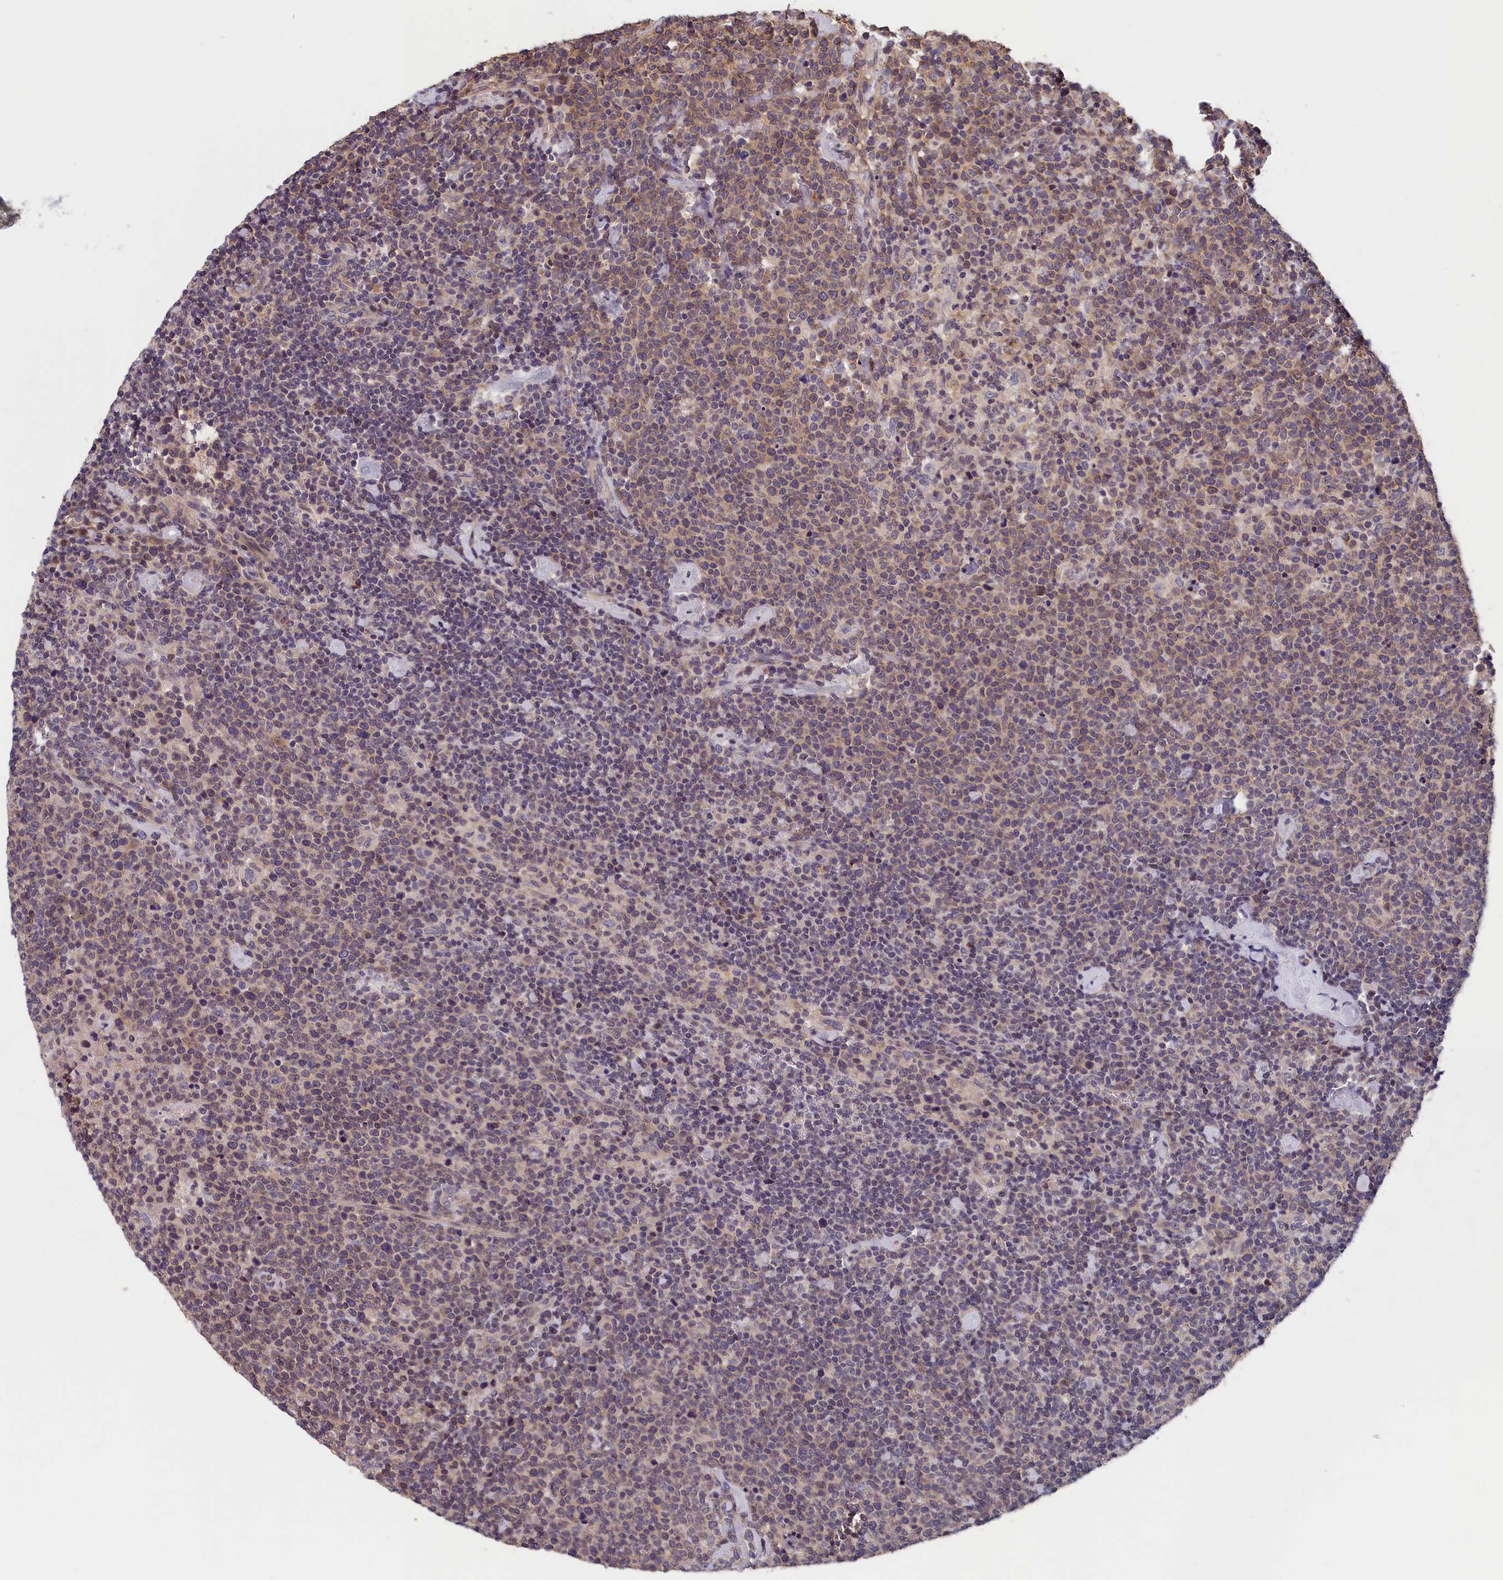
{"staining": {"intensity": "weak", "quantity": "25%-75%", "location": "cytoplasmic/membranous"}, "tissue": "lymphoma", "cell_type": "Tumor cells", "image_type": "cancer", "snomed": [{"axis": "morphology", "description": "Malignant lymphoma, non-Hodgkin's type, High grade"}, {"axis": "topography", "description": "Lymph node"}], "caption": "Malignant lymphoma, non-Hodgkin's type (high-grade) stained with IHC displays weak cytoplasmic/membranous expression in approximately 25%-75% of tumor cells.", "gene": "TMEM116", "patient": {"sex": "male", "age": 61}}